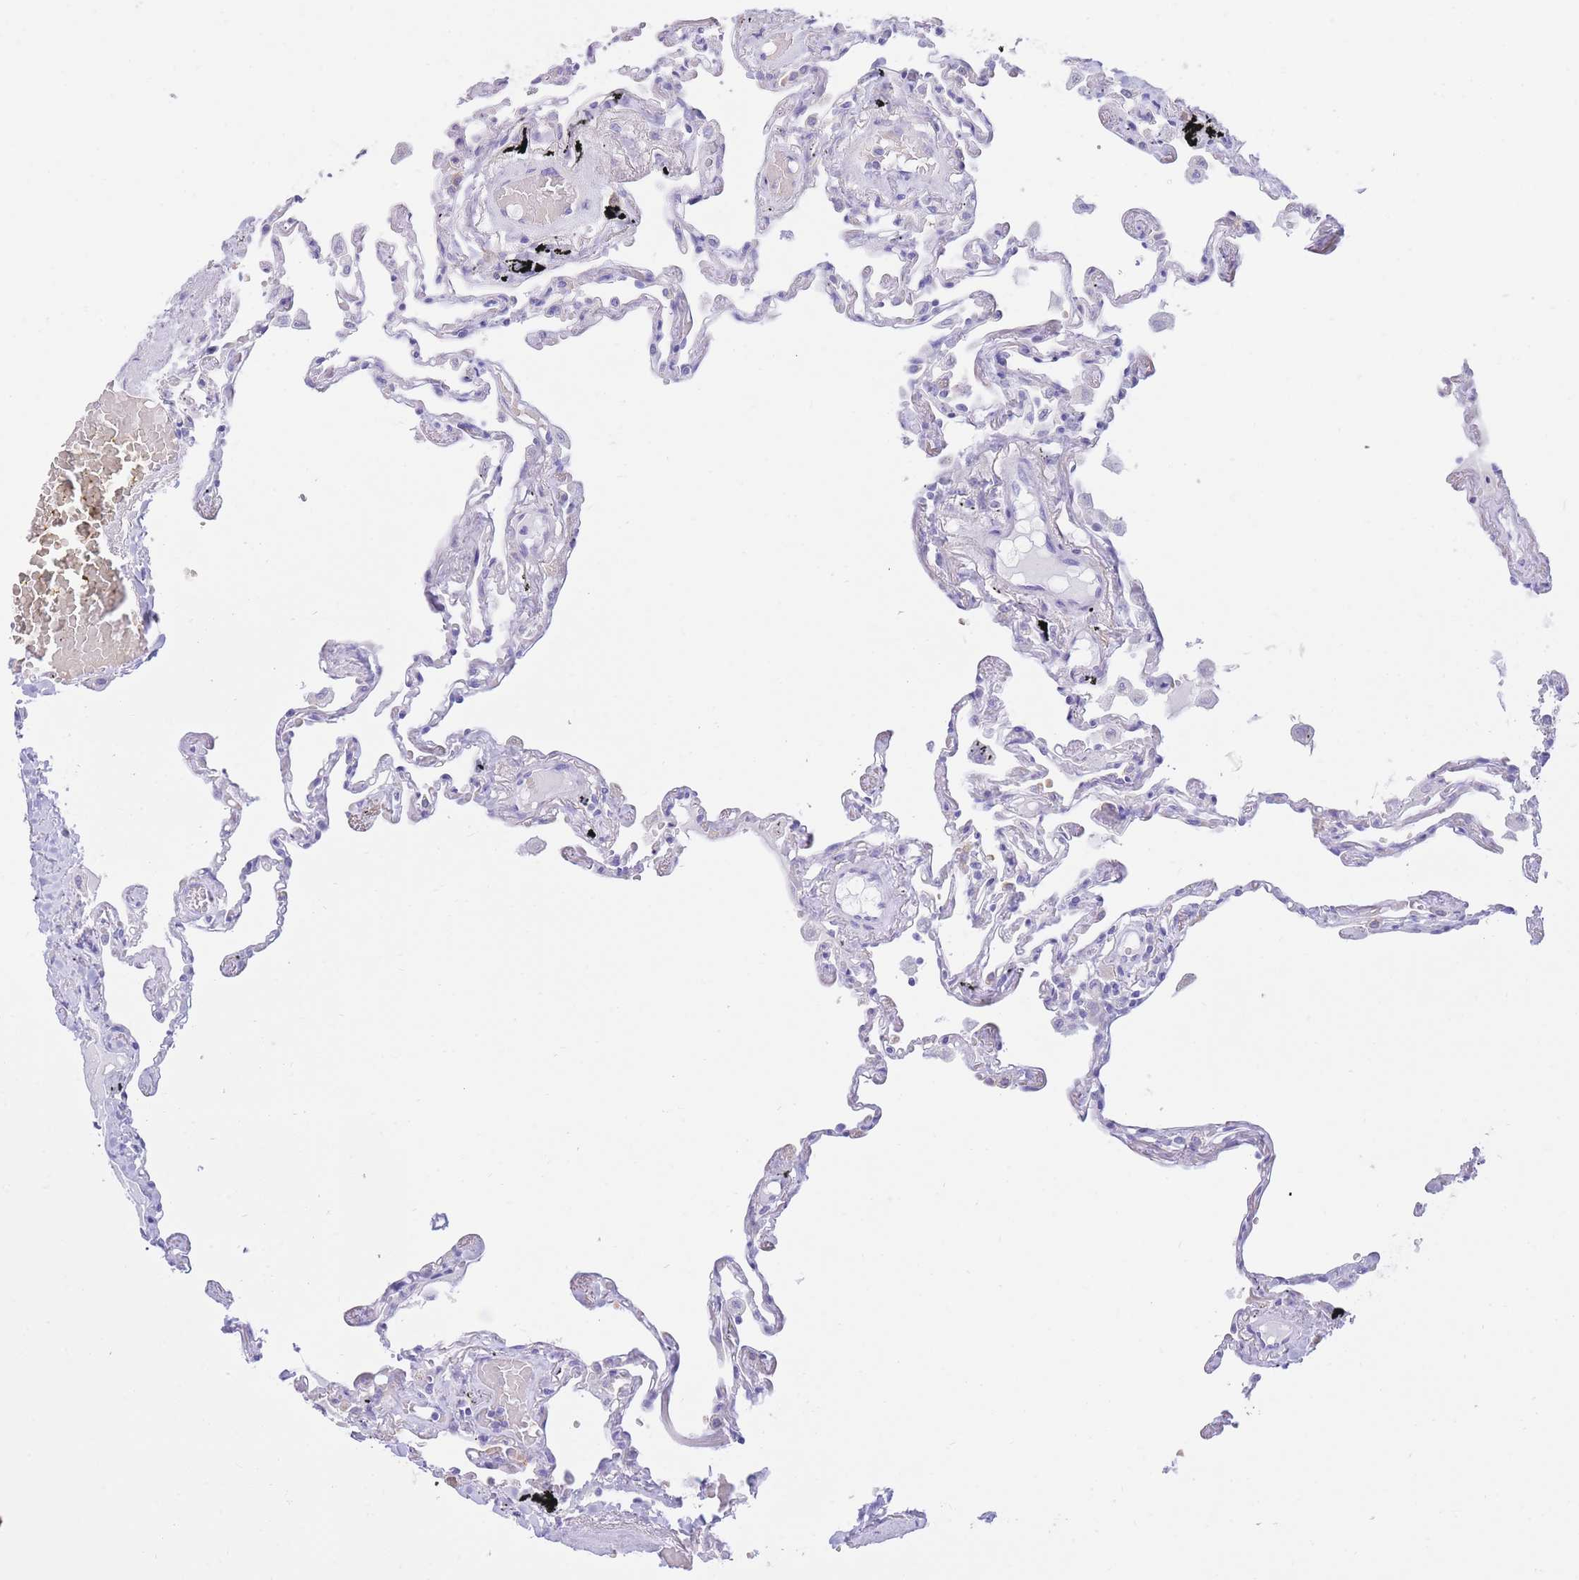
{"staining": {"intensity": "negative", "quantity": "none", "location": "none"}, "tissue": "lung", "cell_type": "Alveolar cells", "image_type": "normal", "snomed": [{"axis": "morphology", "description": "Normal tissue, NOS"}, {"axis": "topography", "description": "Lung"}], "caption": "The IHC micrograph has no significant positivity in alveolar cells of lung.", "gene": "SSUH2", "patient": {"sex": "female", "age": 67}}